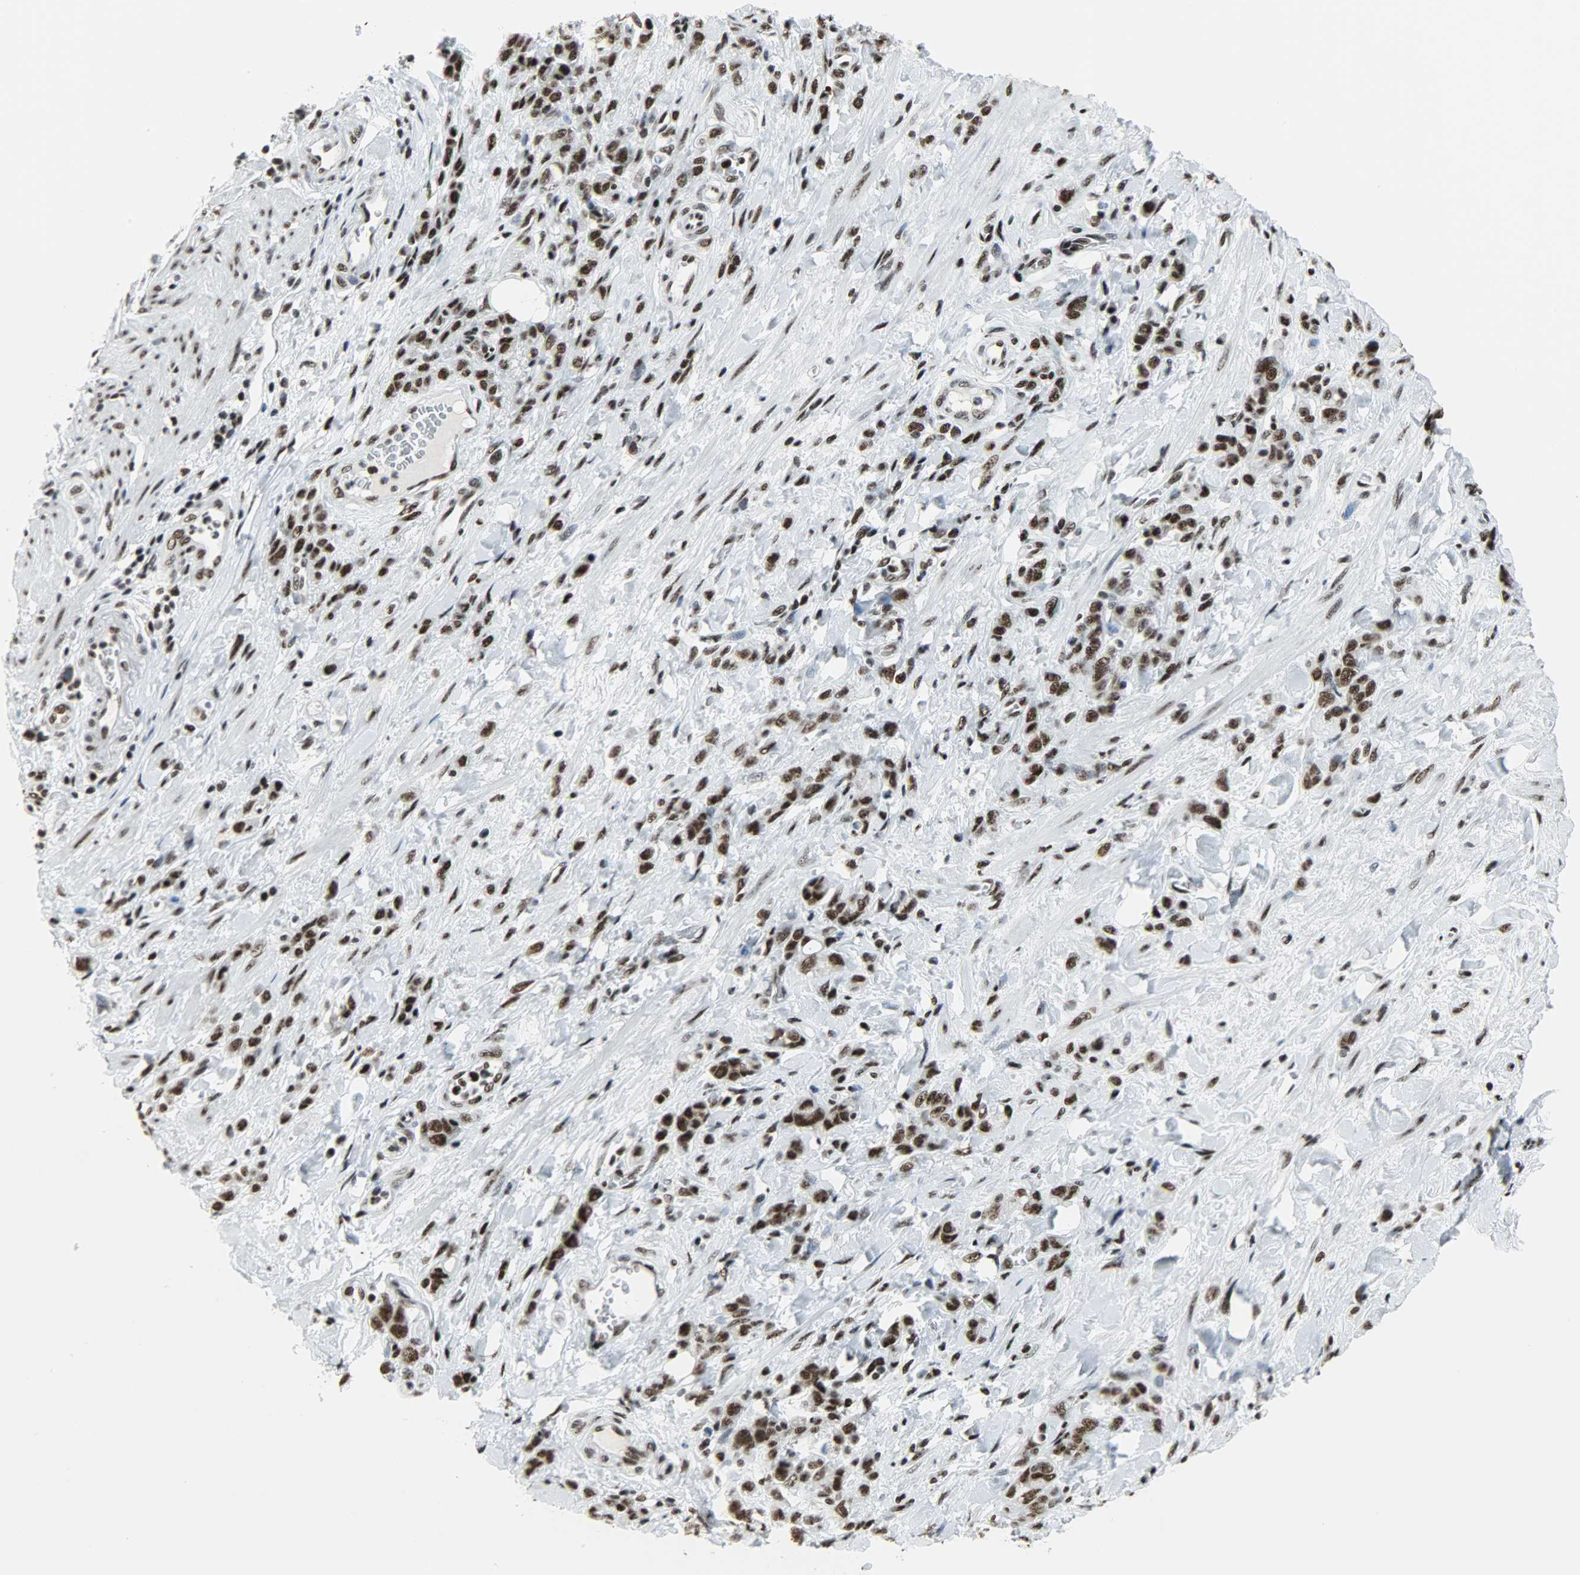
{"staining": {"intensity": "strong", "quantity": ">75%", "location": "nuclear"}, "tissue": "stomach cancer", "cell_type": "Tumor cells", "image_type": "cancer", "snomed": [{"axis": "morphology", "description": "Adenocarcinoma, NOS"}, {"axis": "topography", "description": "Stomach"}], "caption": "Stomach cancer stained with a protein marker shows strong staining in tumor cells.", "gene": "SNRPA", "patient": {"sex": "male", "age": 82}}